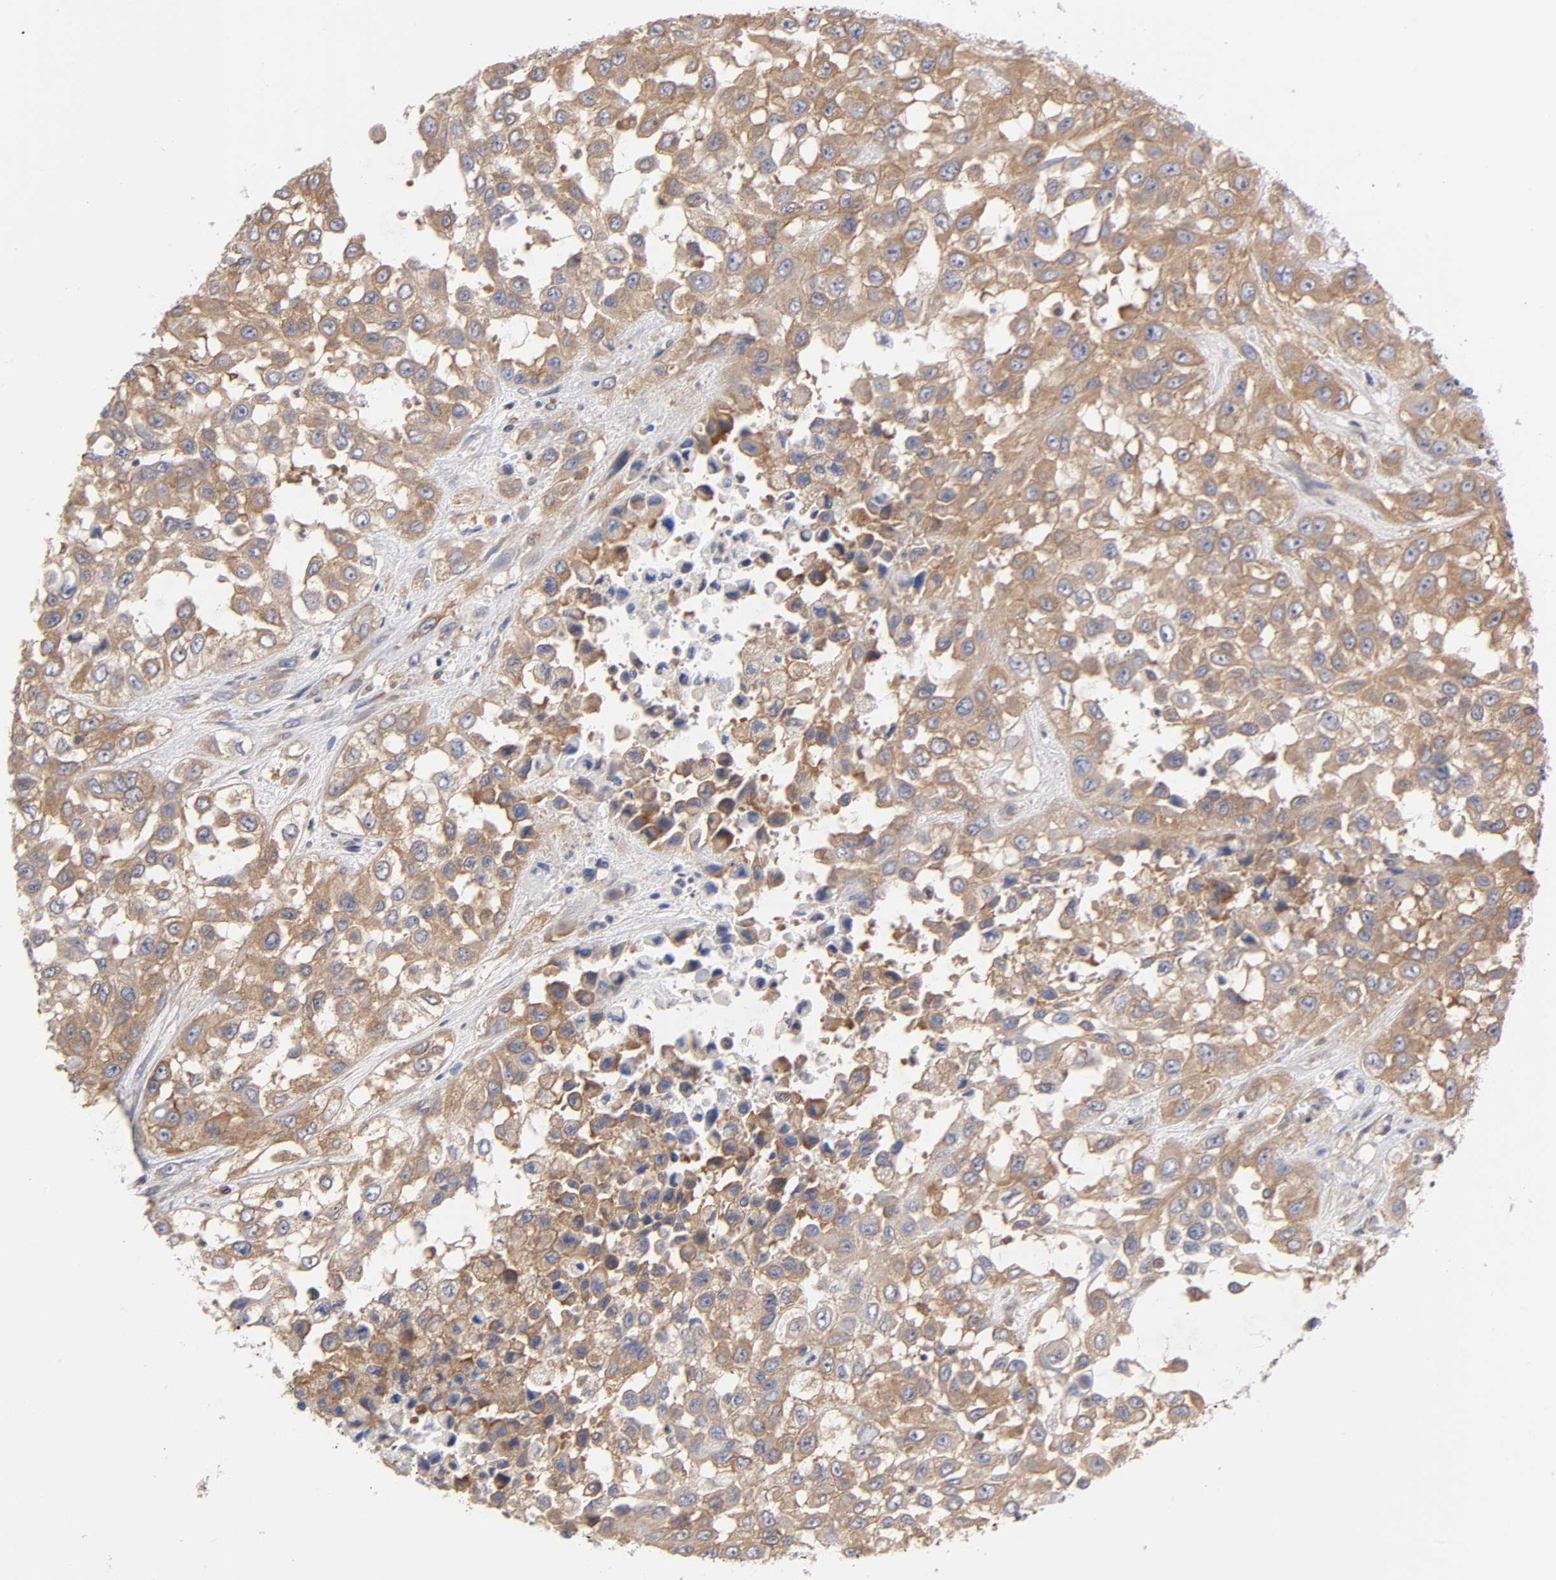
{"staining": {"intensity": "weak", "quantity": ">75%", "location": "cytoplasmic/membranous"}, "tissue": "urothelial cancer", "cell_type": "Tumor cells", "image_type": "cancer", "snomed": [{"axis": "morphology", "description": "Urothelial carcinoma, High grade"}, {"axis": "topography", "description": "Urinary bladder"}], "caption": "A brown stain highlights weak cytoplasmic/membranous positivity of a protein in human urothelial carcinoma (high-grade) tumor cells.", "gene": "STRN3", "patient": {"sex": "male", "age": 57}}